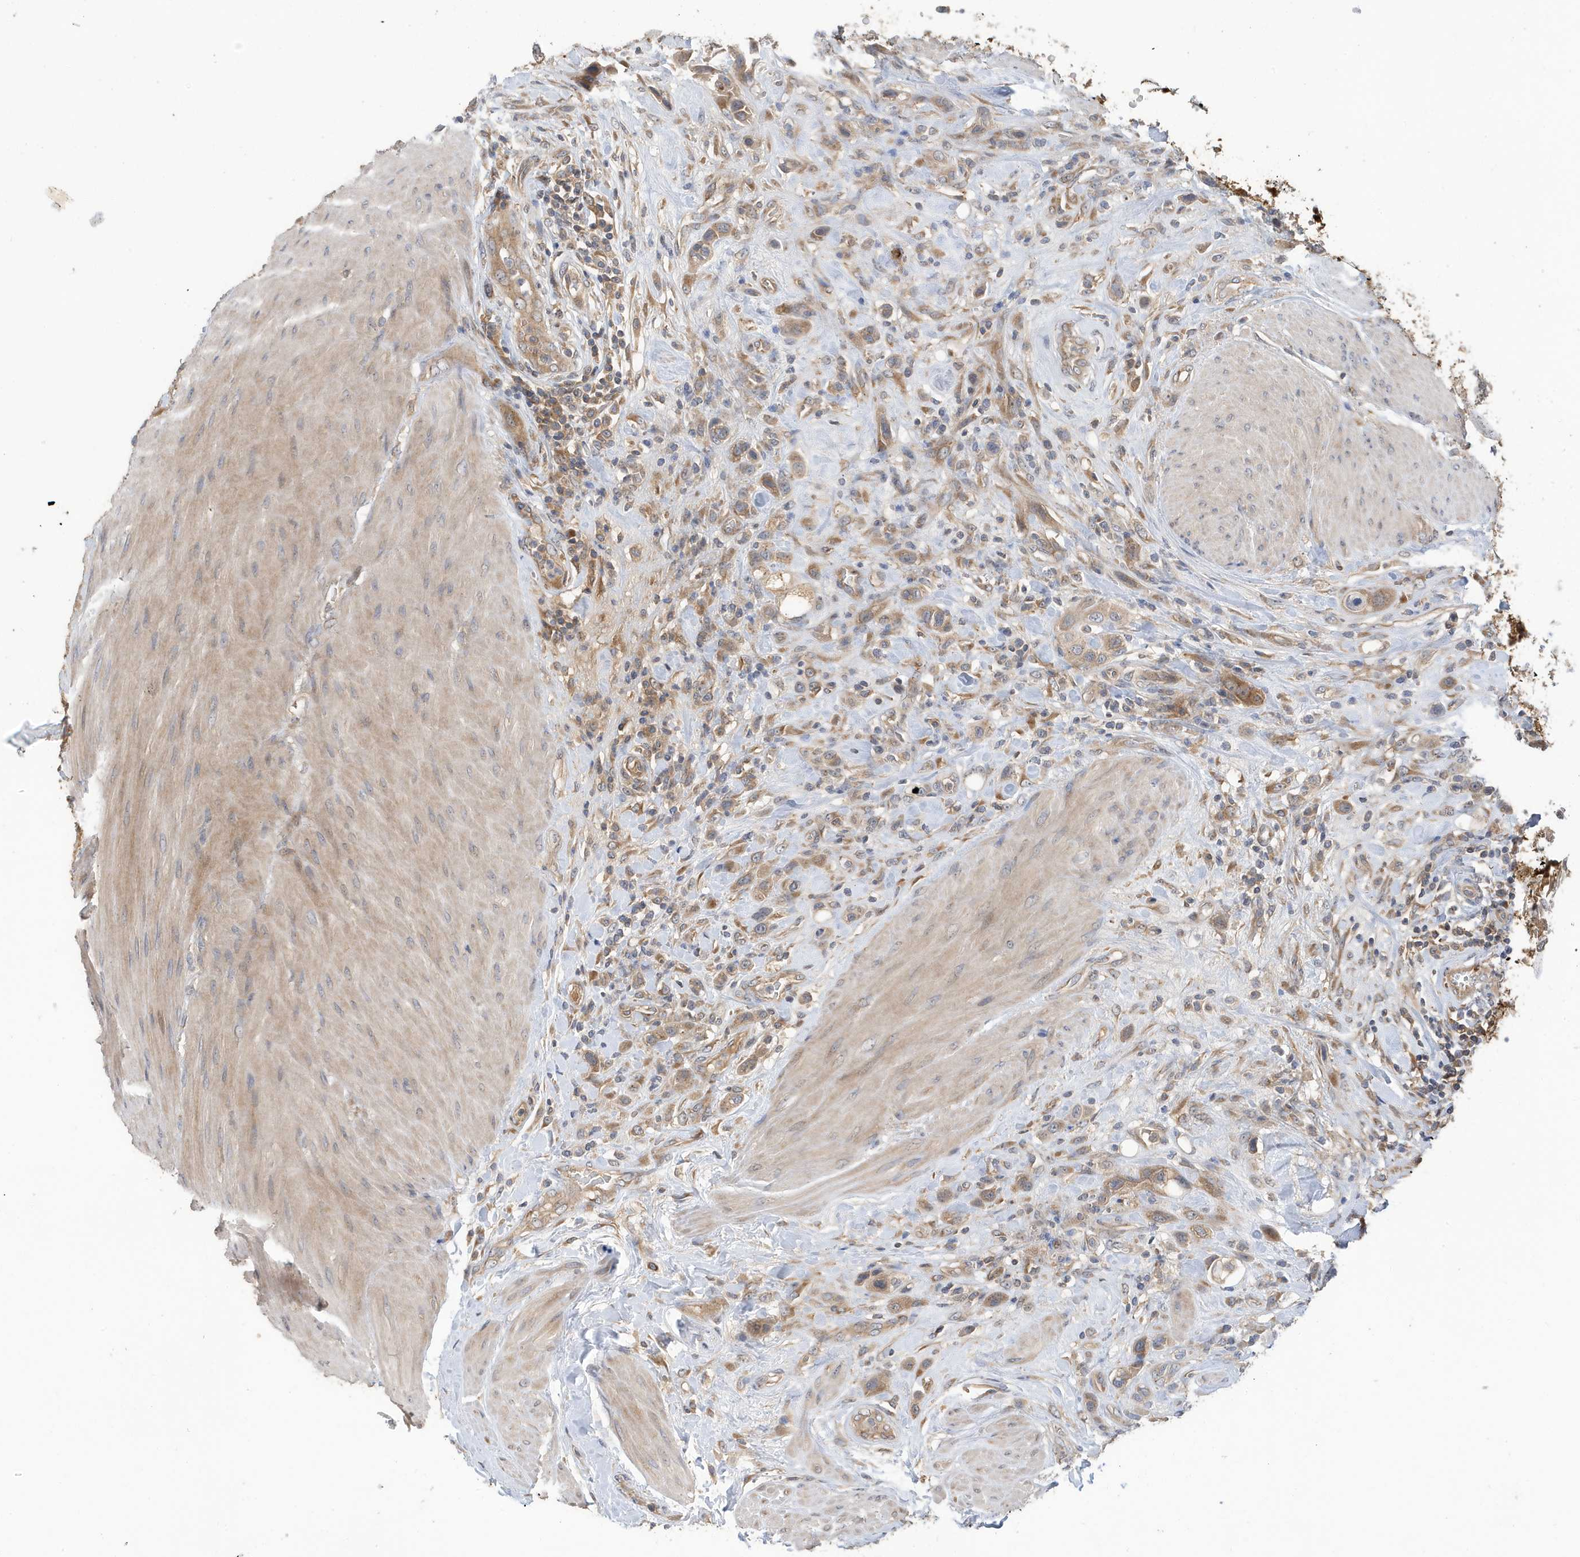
{"staining": {"intensity": "weak", "quantity": ">75%", "location": "cytoplasmic/membranous"}, "tissue": "urothelial cancer", "cell_type": "Tumor cells", "image_type": "cancer", "snomed": [{"axis": "morphology", "description": "Urothelial carcinoma, High grade"}, {"axis": "topography", "description": "Urinary bladder"}], "caption": "This is a histology image of immunohistochemistry staining of urothelial carcinoma (high-grade), which shows weak expression in the cytoplasmic/membranous of tumor cells.", "gene": "LAPTM4A", "patient": {"sex": "male", "age": 50}}